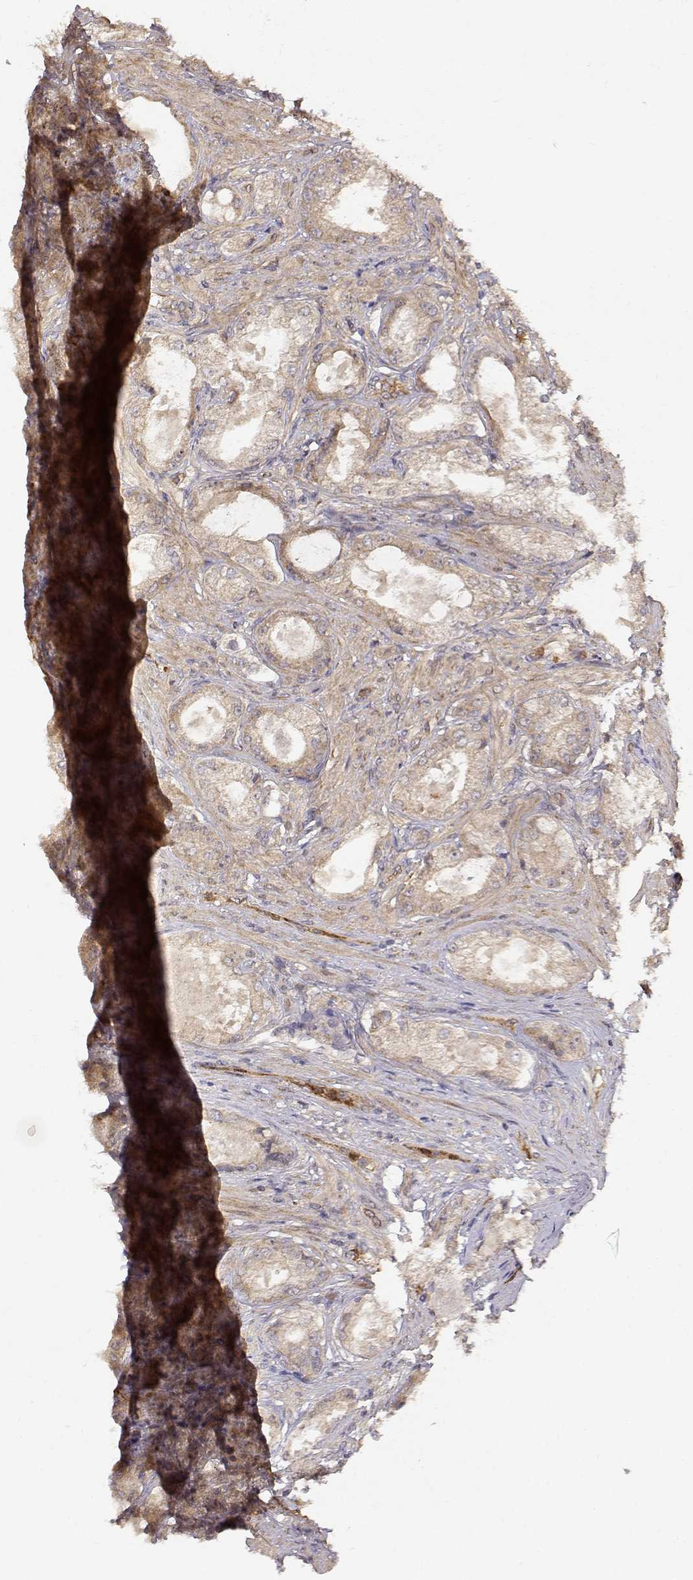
{"staining": {"intensity": "weak", "quantity": ">75%", "location": "cytoplasmic/membranous"}, "tissue": "prostate cancer", "cell_type": "Tumor cells", "image_type": "cancer", "snomed": [{"axis": "morphology", "description": "Adenocarcinoma, Low grade"}, {"axis": "topography", "description": "Prostate"}], "caption": "Immunohistochemical staining of prostate low-grade adenocarcinoma displays weak cytoplasmic/membranous protein expression in about >75% of tumor cells.", "gene": "CDK5RAP2", "patient": {"sex": "male", "age": 68}}